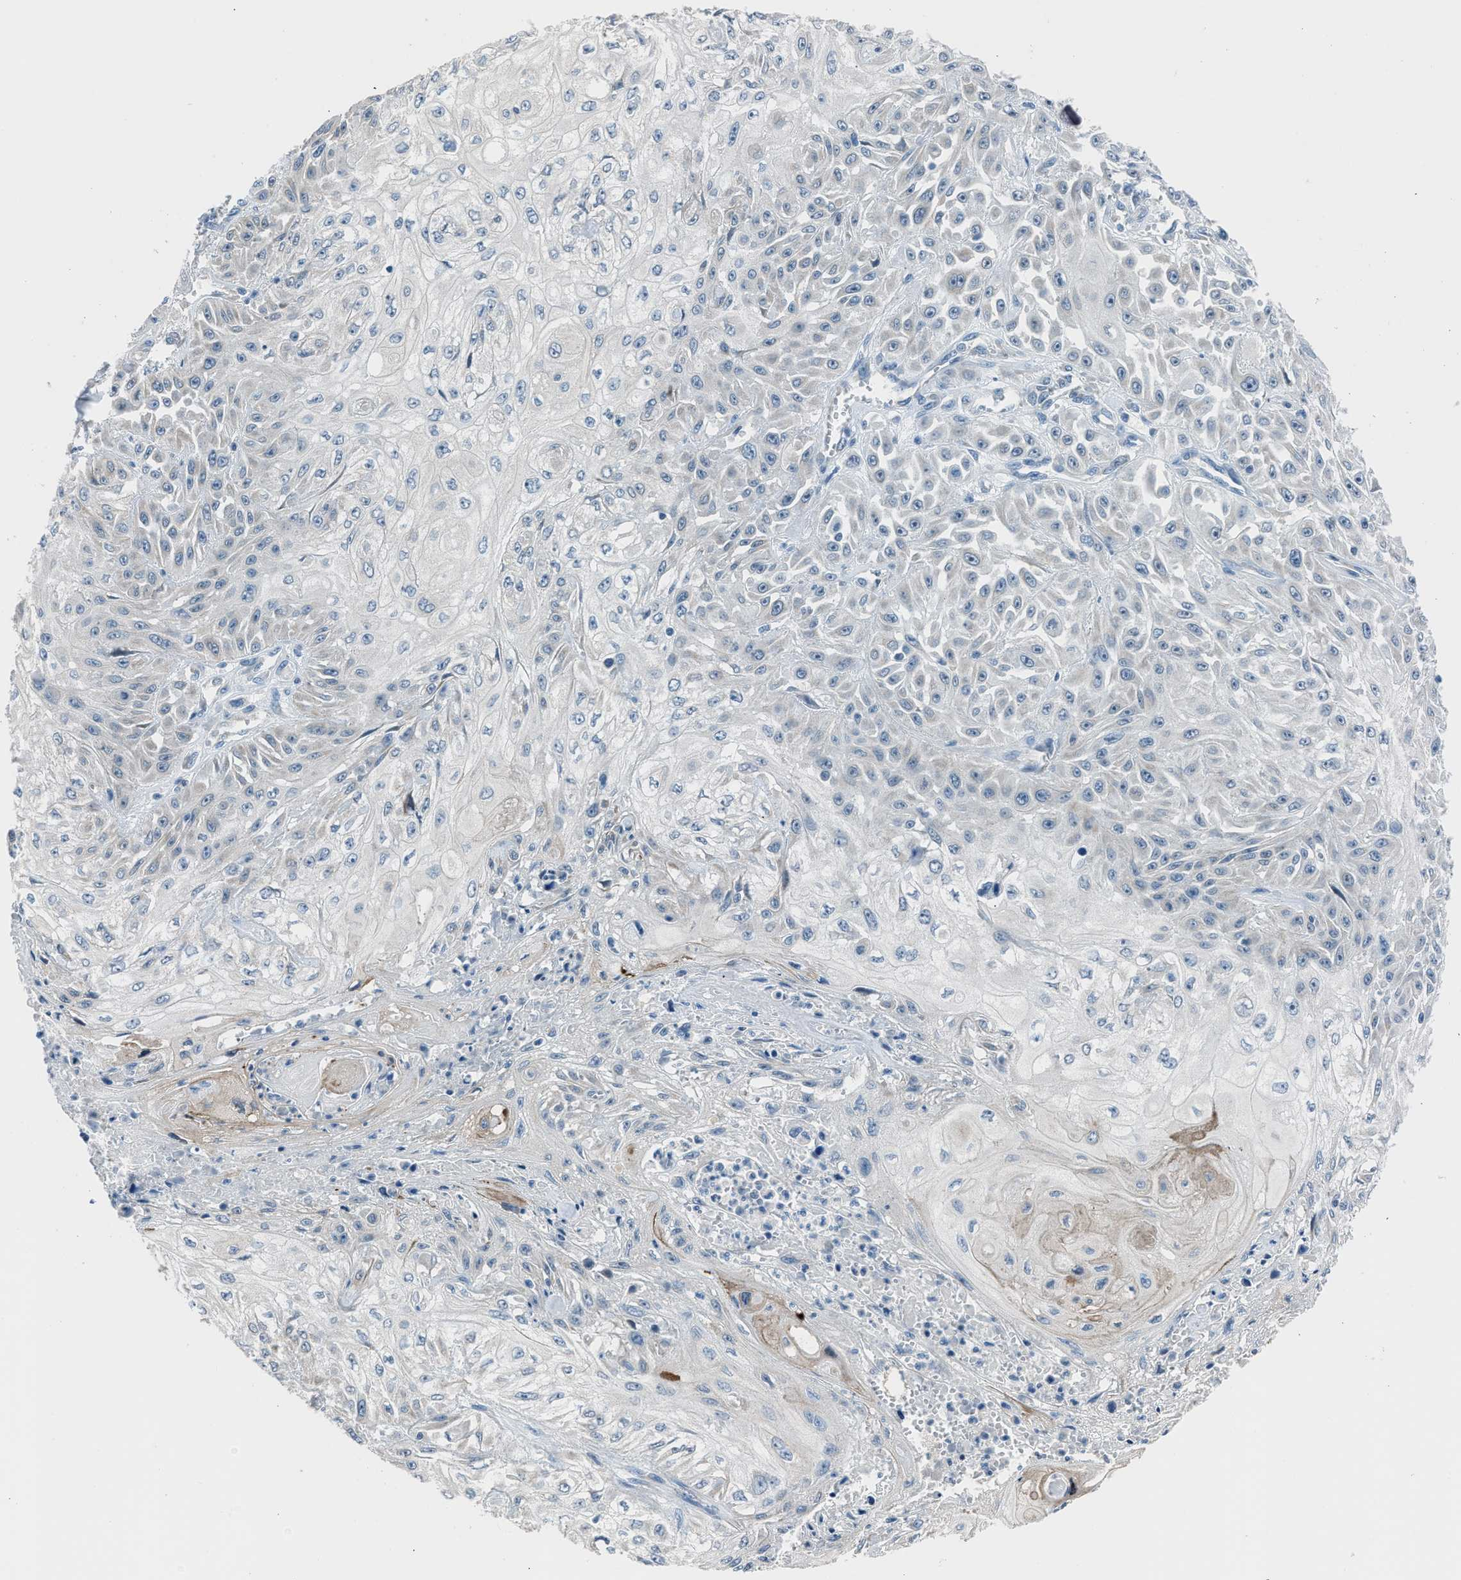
{"staining": {"intensity": "negative", "quantity": "none", "location": "none"}, "tissue": "skin cancer", "cell_type": "Tumor cells", "image_type": "cancer", "snomed": [{"axis": "morphology", "description": "Squamous cell carcinoma, NOS"}, {"axis": "morphology", "description": "Squamous cell carcinoma, metastatic, NOS"}, {"axis": "topography", "description": "Skin"}, {"axis": "topography", "description": "Lymph node"}], "caption": "Image shows no significant protein positivity in tumor cells of skin cancer. The staining is performed using DAB (3,3'-diaminobenzidine) brown chromogen with nuclei counter-stained in using hematoxylin.", "gene": "RNF41", "patient": {"sex": "male", "age": 75}}